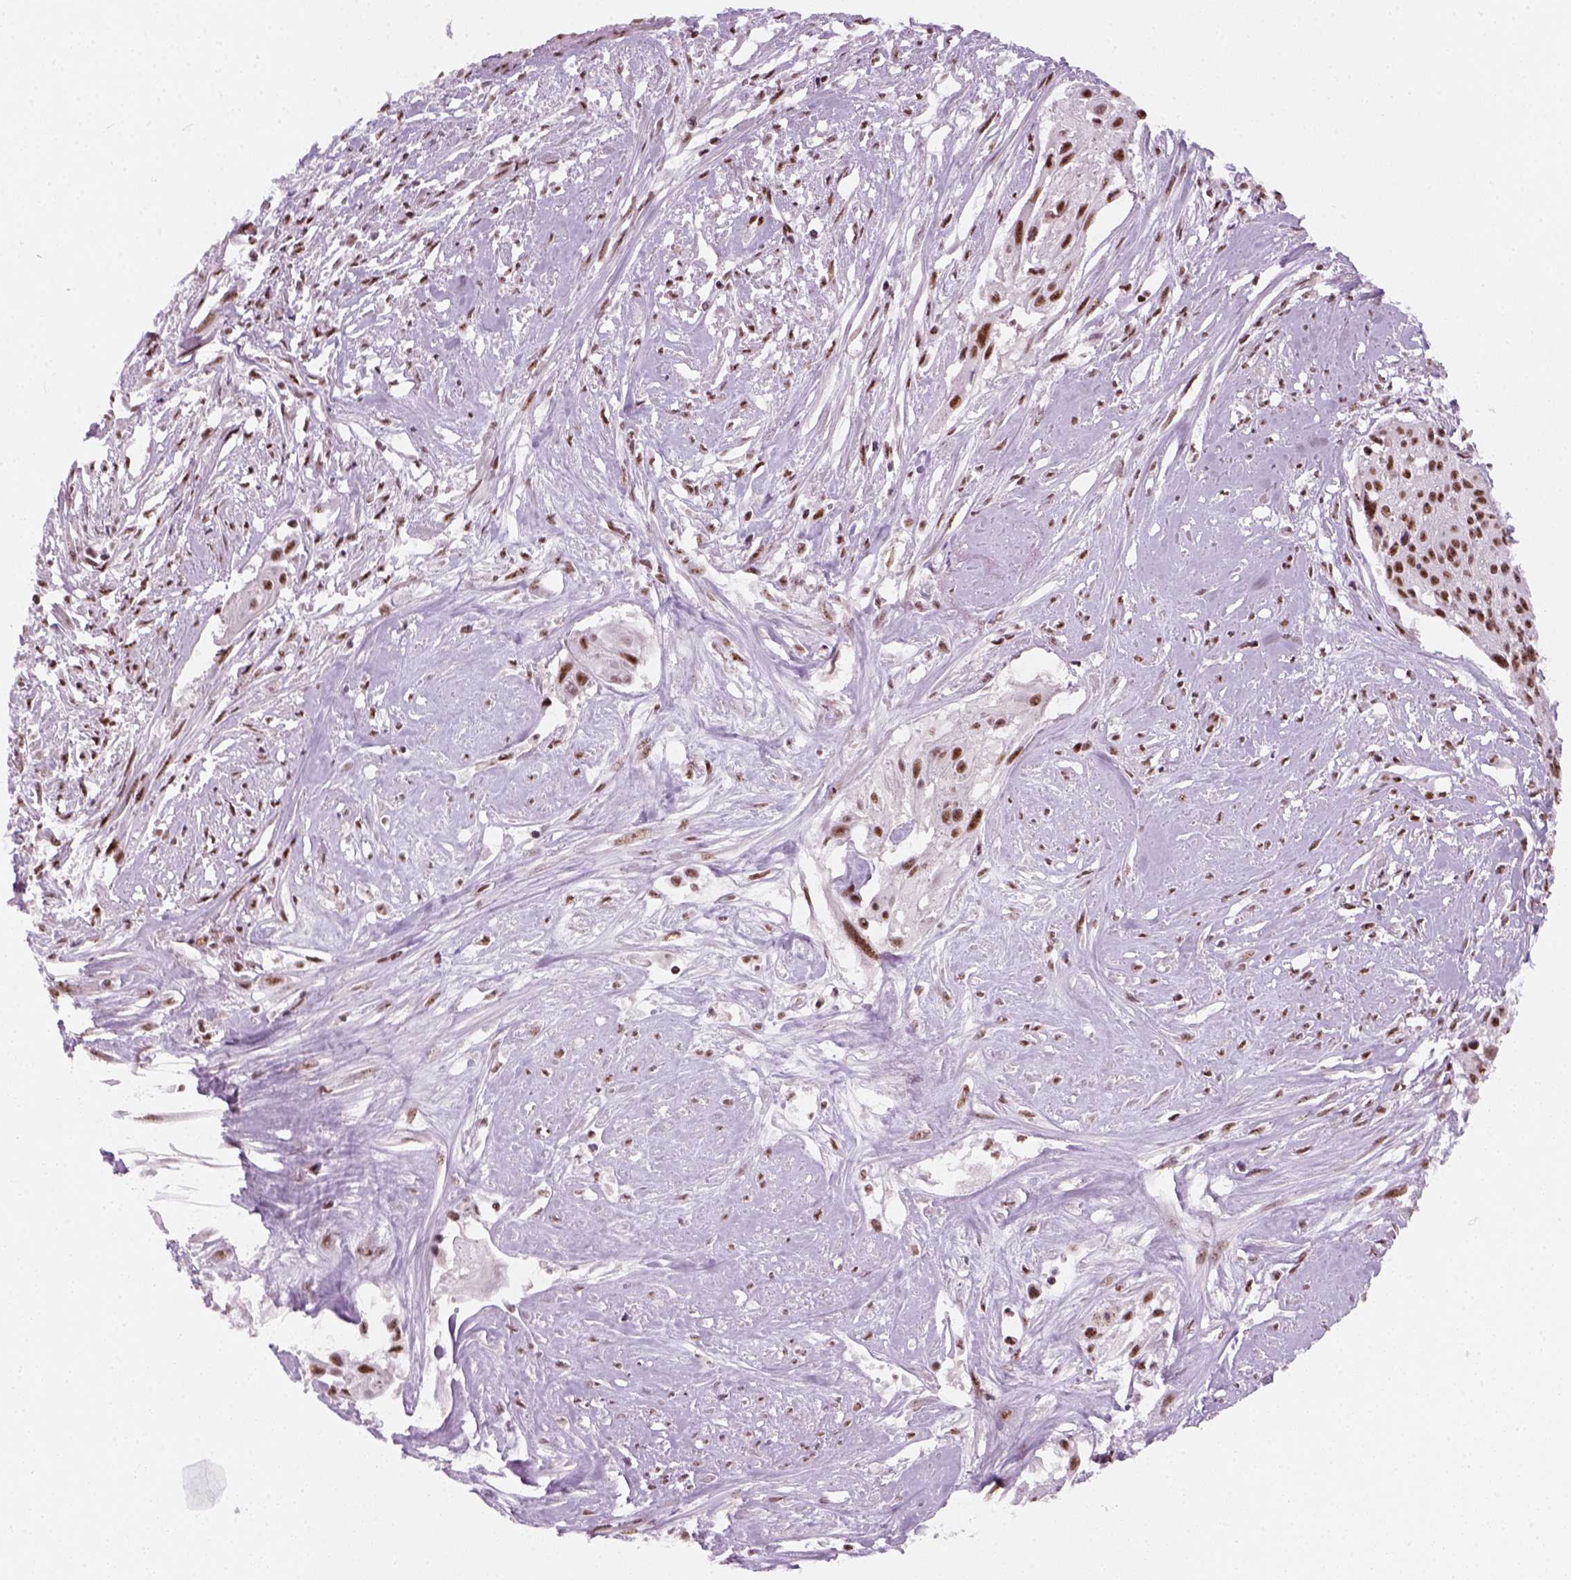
{"staining": {"intensity": "moderate", "quantity": ">75%", "location": "nuclear"}, "tissue": "cervical cancer", "cell_type": "Tumor cells", "image_type": "cancer", "snomed": [{"axis": "morphology", "description": "Squamous cell carcinoma, NOS"}, {"axis": "topography", "description": "Cervix"}], "caption": "Moderate nuclear expression is seen in about >75% of tumor cells in cervical cancer.", "gene": "GTF2F1", "patient": {"sex": "female", "age": 49}}